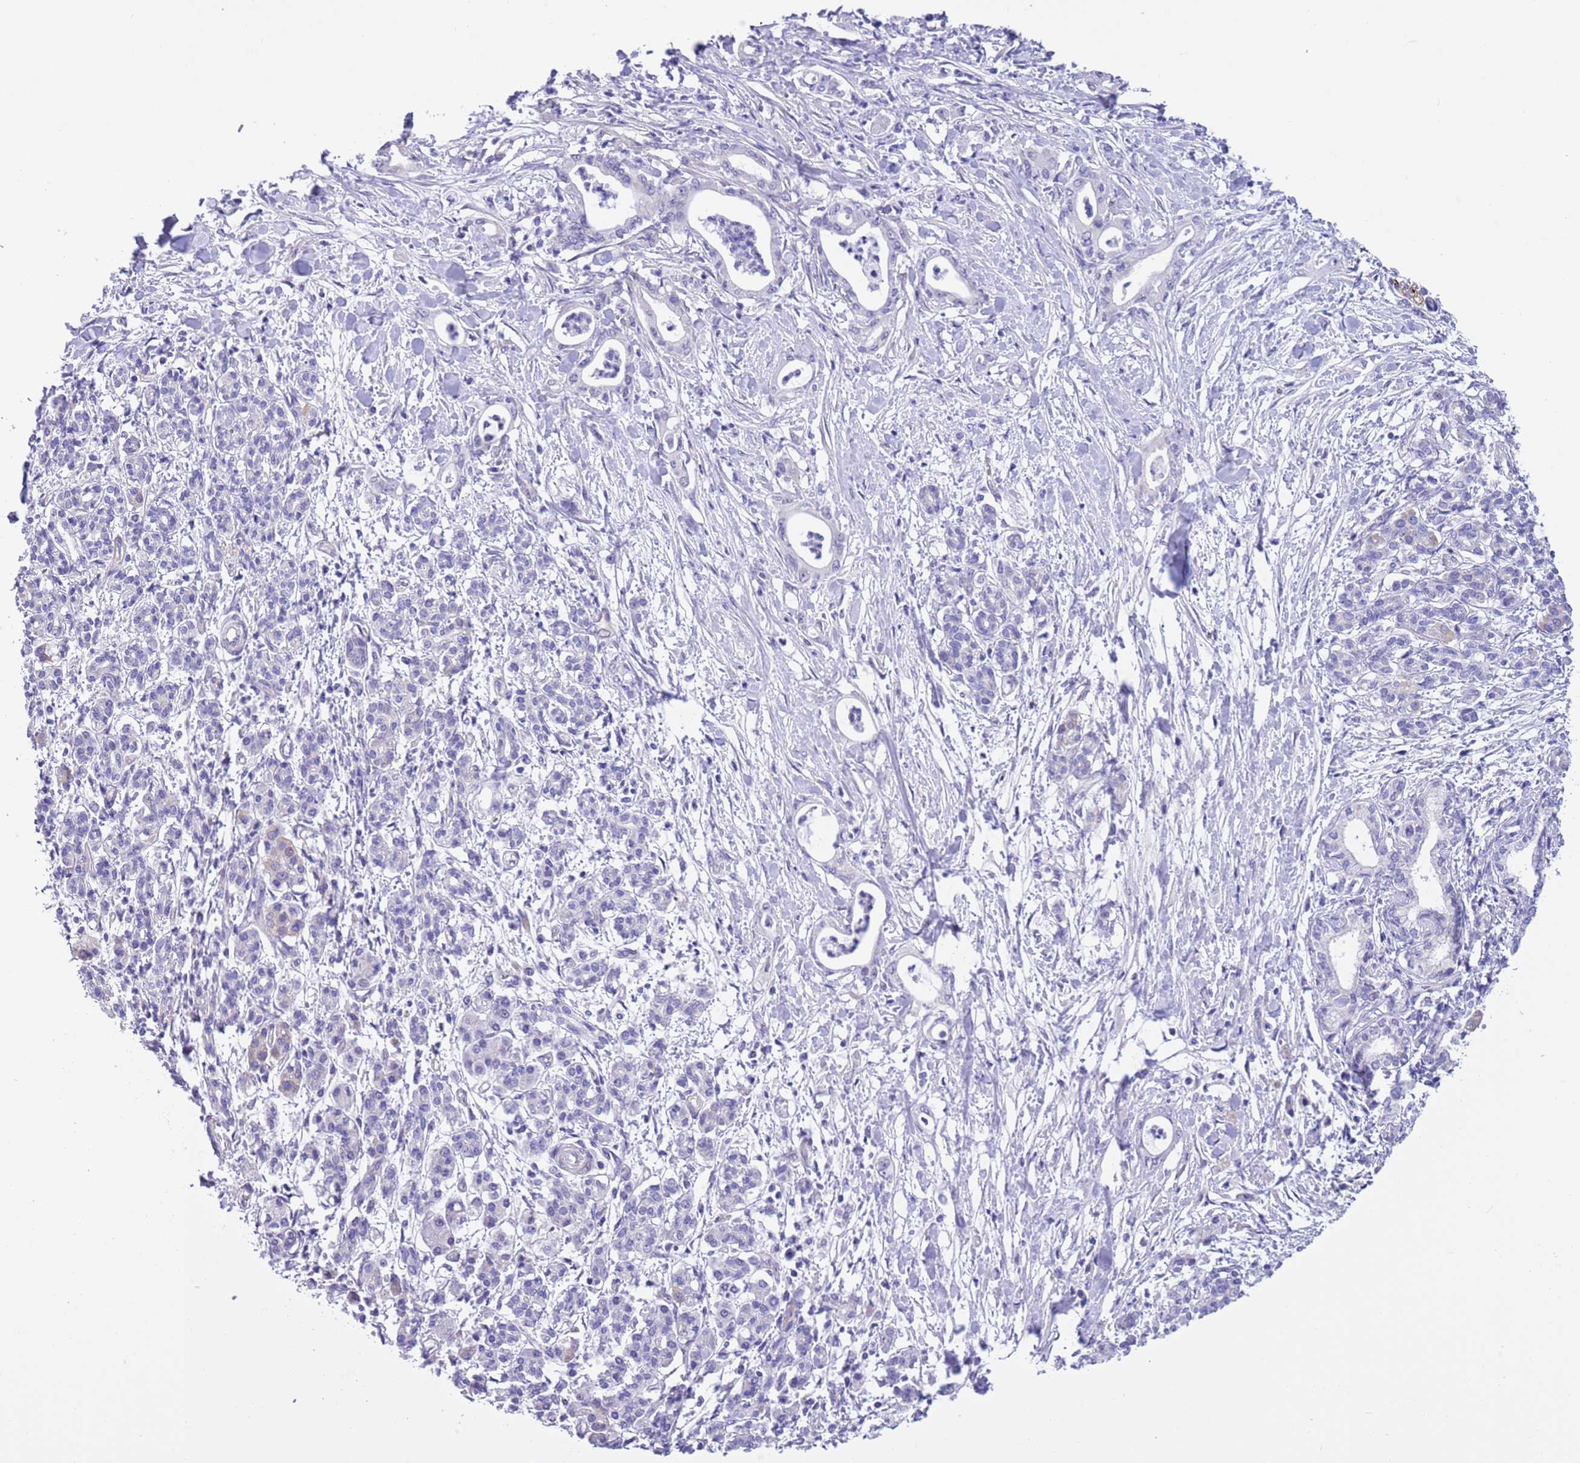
{"staining": {"intensity": "negative", "quantity": "none", "location": "none"}, "tissue": "pancreatic cancer", "cell_type": "Tumor cells", "image_type": "cancer", "snomed": [{"axis": "morphology", "description": "Adenocarcinoma, NOS"}, {"axis": "topography", "description": "Pancreas"}], "caption": "Tumor cells are negative for protein expression in human pancreatic cancer (adenocarcinoma).", "gene": "NET1", "patient": {"sex": "female", "age": 55}}